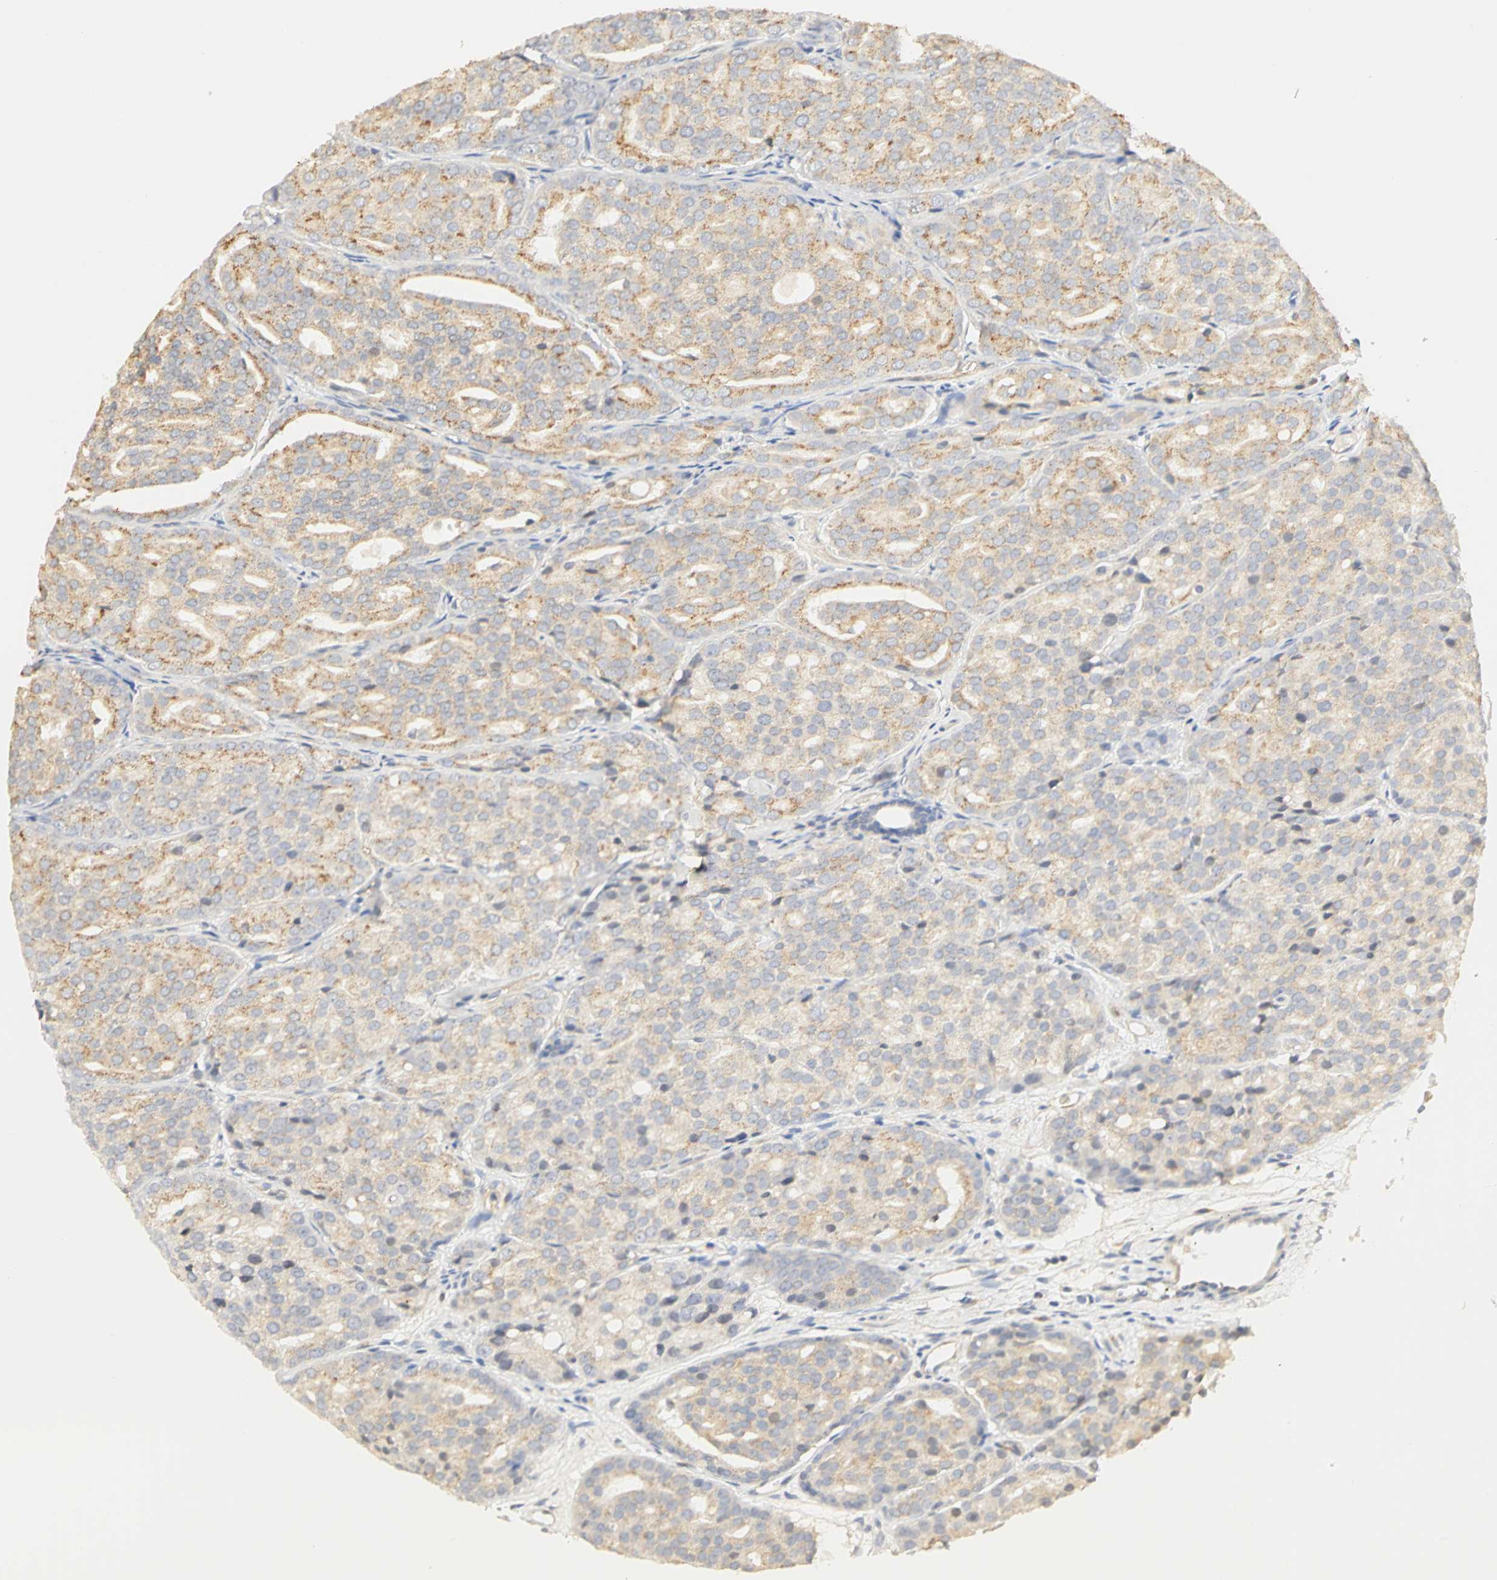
{"staining": {"intensity": "moderate", "quantity": ">75%", "location": "cytoplasmic/membranous"}, "tissue": "prostate cancer", "cell_type": "Tumor cells", "image_type": "cancer", "snomed": [{"axis": "morphology", "description": "Adenocarcinoma, High grade"}, {"axis": "topography", "description": "Prostate"}], "caption": "Tumor cells show medium levels of moderate cytoplasmic/membranous expression in about >75% of cells in high-grade adenocarcinoma (prostate). Immunohistochemistry (ihc) stains the protein in brown and the nuclei are stained blue.", "gene": "GNRH2", "patient": {"sex": "male", "age": 64}}